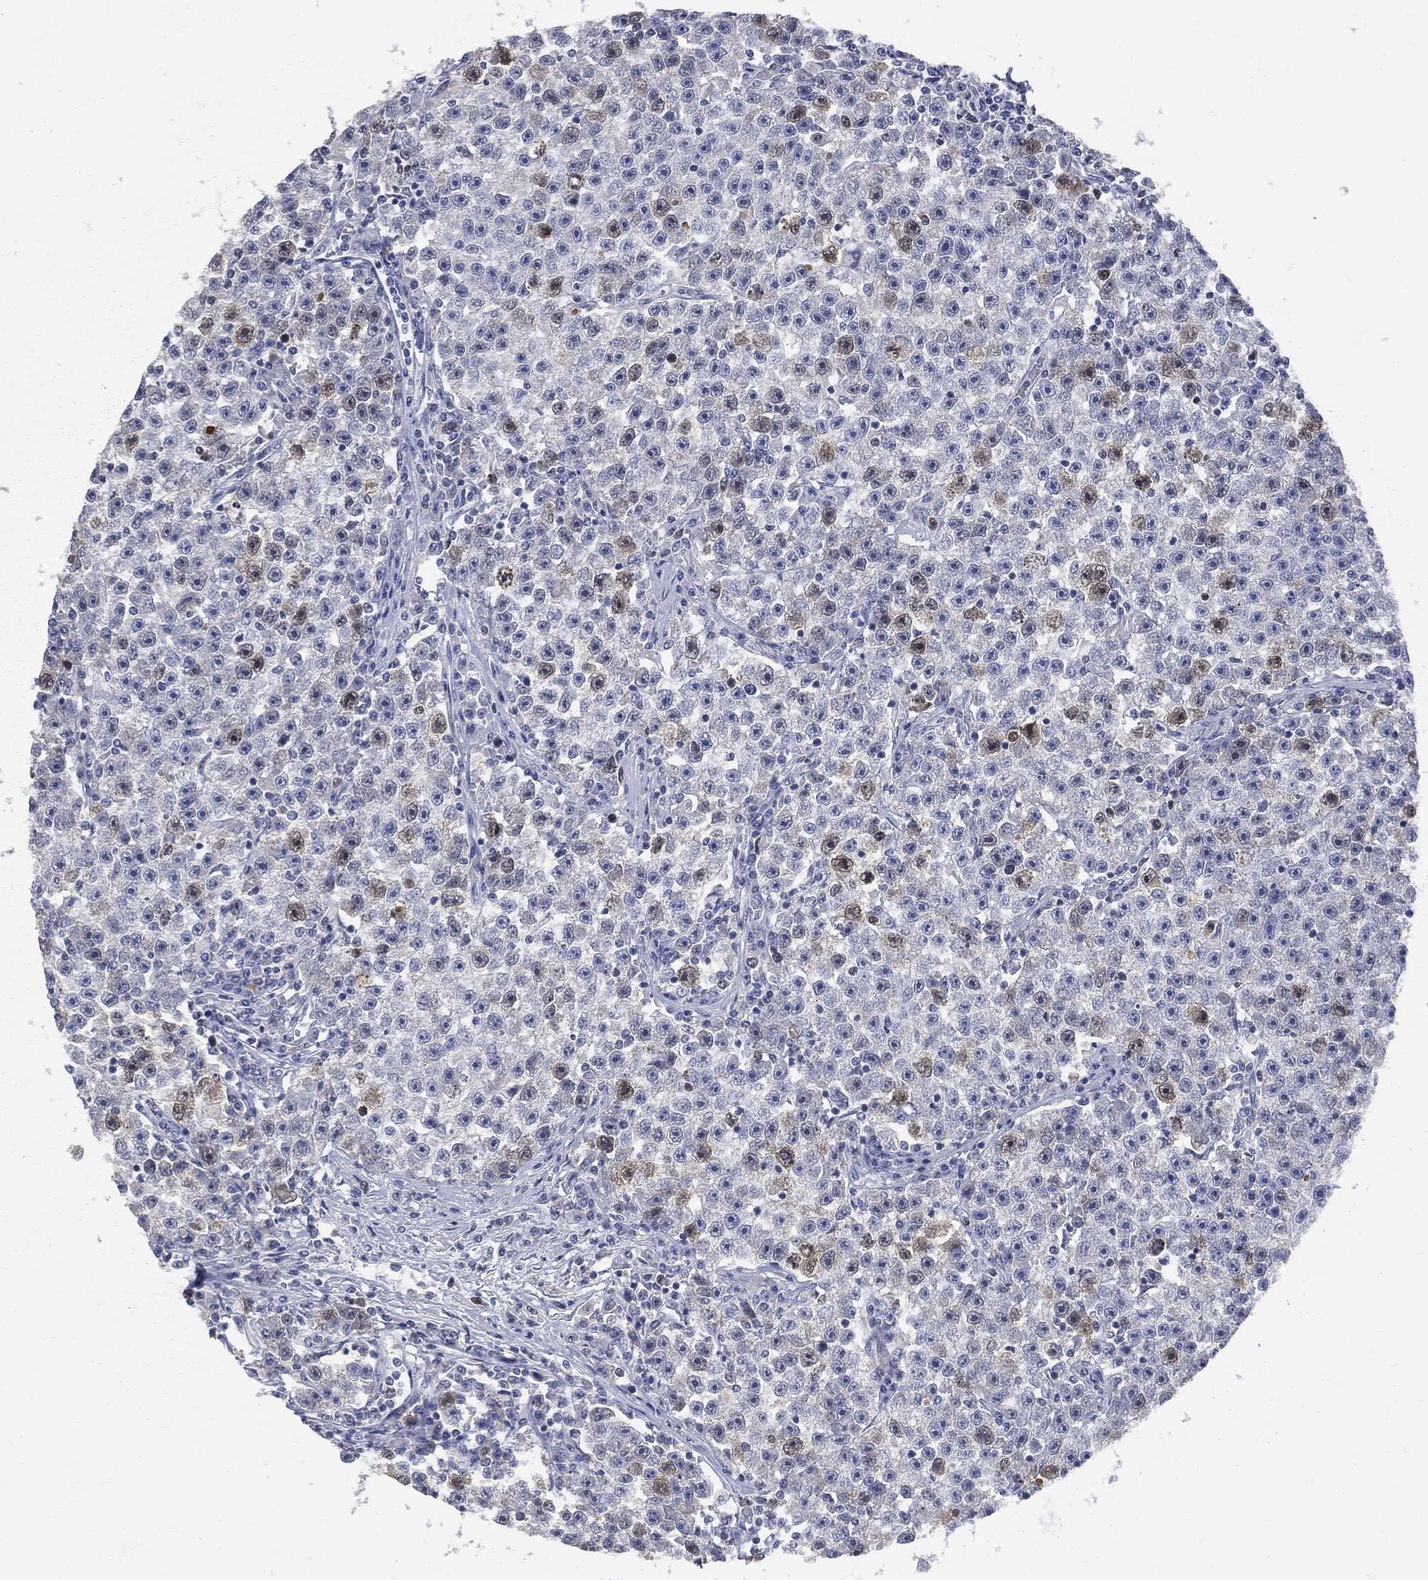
{"staining": {"intensity": "strong", "quantity": "<25%", "location": "cytoplasmic/membranous"}, "tissue": "testis cancer", "cell_type": "Tumor cells", "image_type": "cancer", "snomed": [{"axis": "morphology", "description": "Seminoma, NOS"}, {"axis": "topography", "description": "Testis"}], "caption": "Immunohistochemical staining of testis cancer (seminoma) reveals medium levels of strong cytoplasmic/membranous protein positivity in about <25% of tumor cells.", "gene": "UBE2C", "patient": {"sex": "male", "age": 22}}